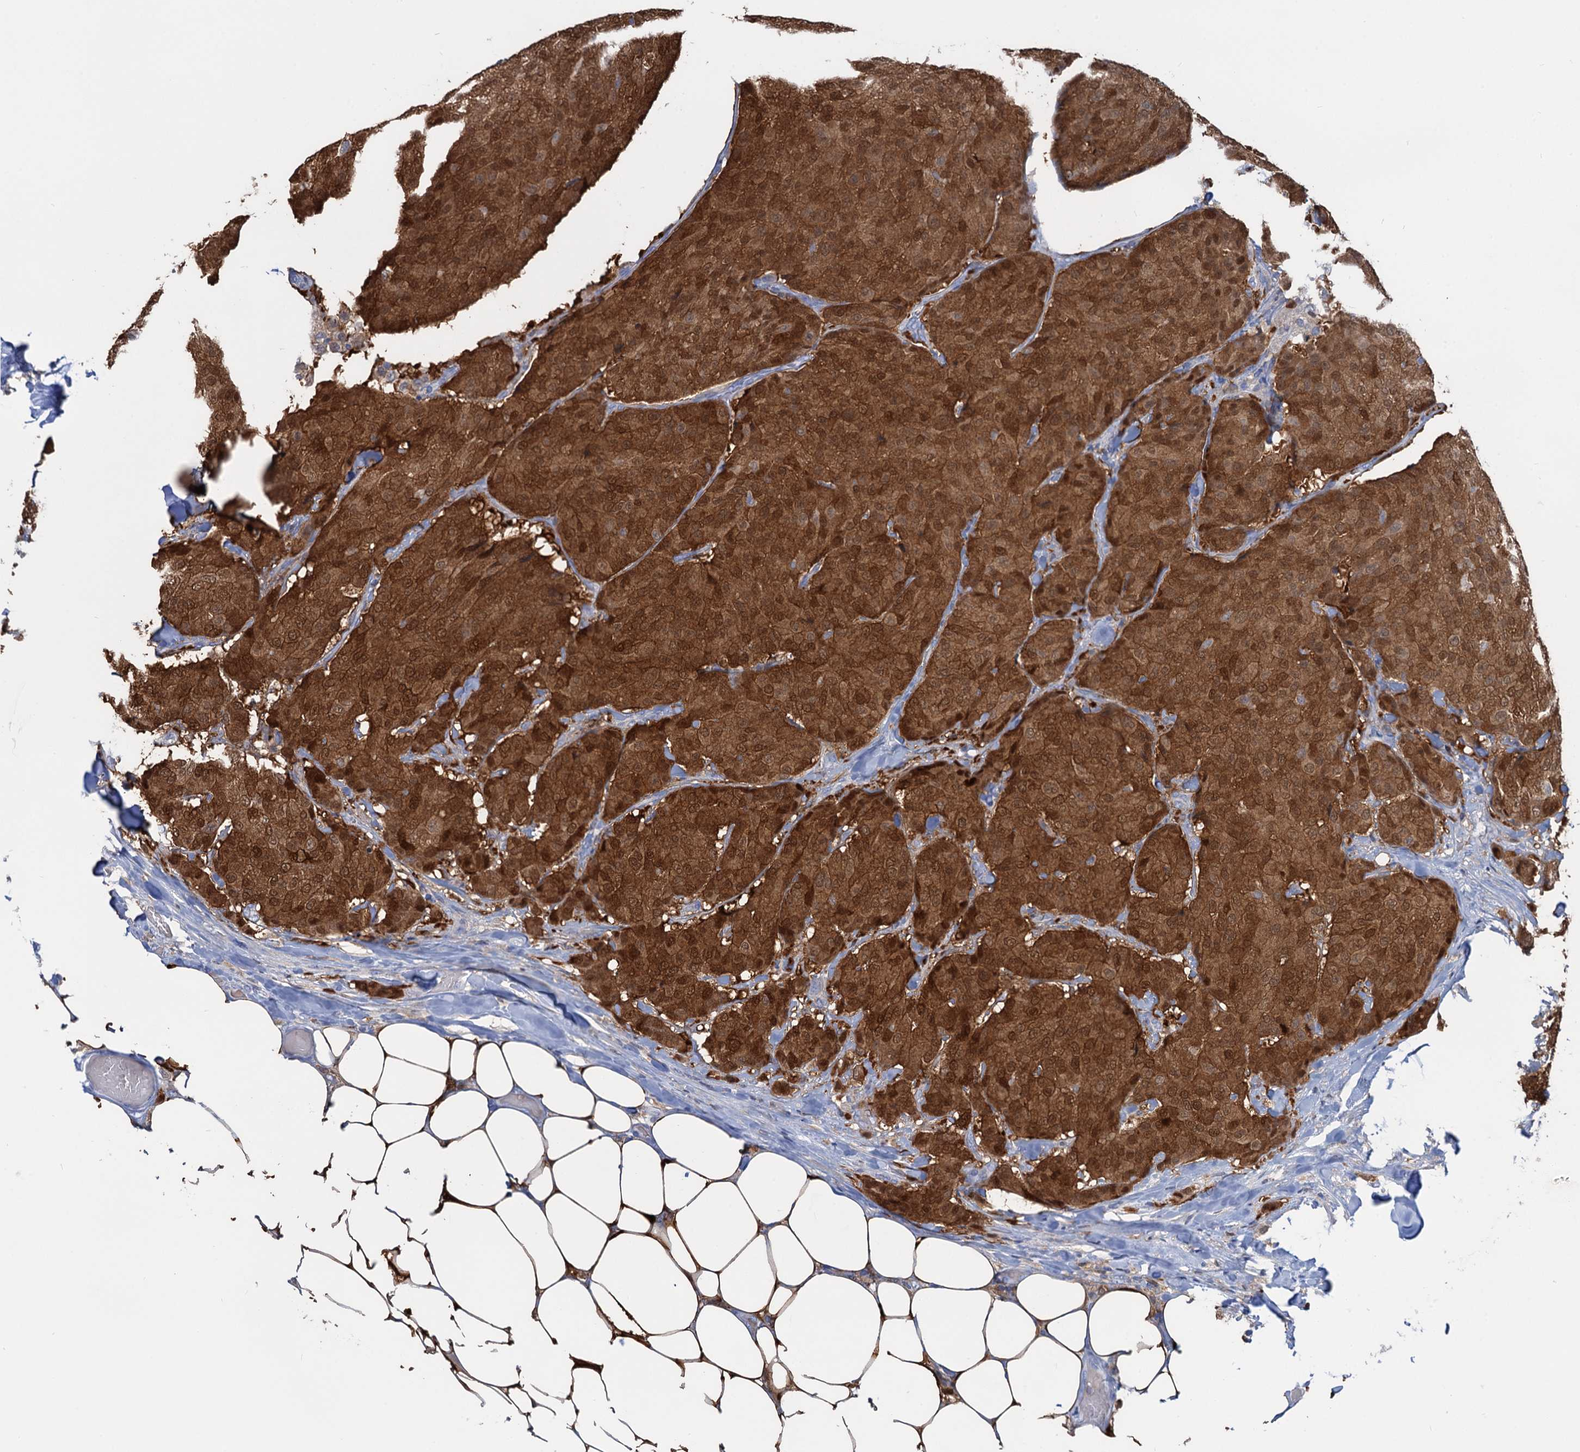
{"staining": {"intensity": "strong", "quantity": ">75%", "location": "cytoplasmic/membranous,nuclear"}, "tissue": "breast cancer", "cell_type": "Tumor cells", "image_type": "cancer", "snomed": [{"axis": "morphology", "description": "Duct carcinoma"}, {"axis": "topography", "description": "Breast"}], "caption": "This micrograph demonstrates immunohistochemistry (IHC) staining of invasive ductal carcinoma (breast), with high strong cytoplasmic/membranous and nuclear positivity in approximately >75% of tumor cells.", "gene": "FAH", "patient": {"sex": "female", "age": 75}}